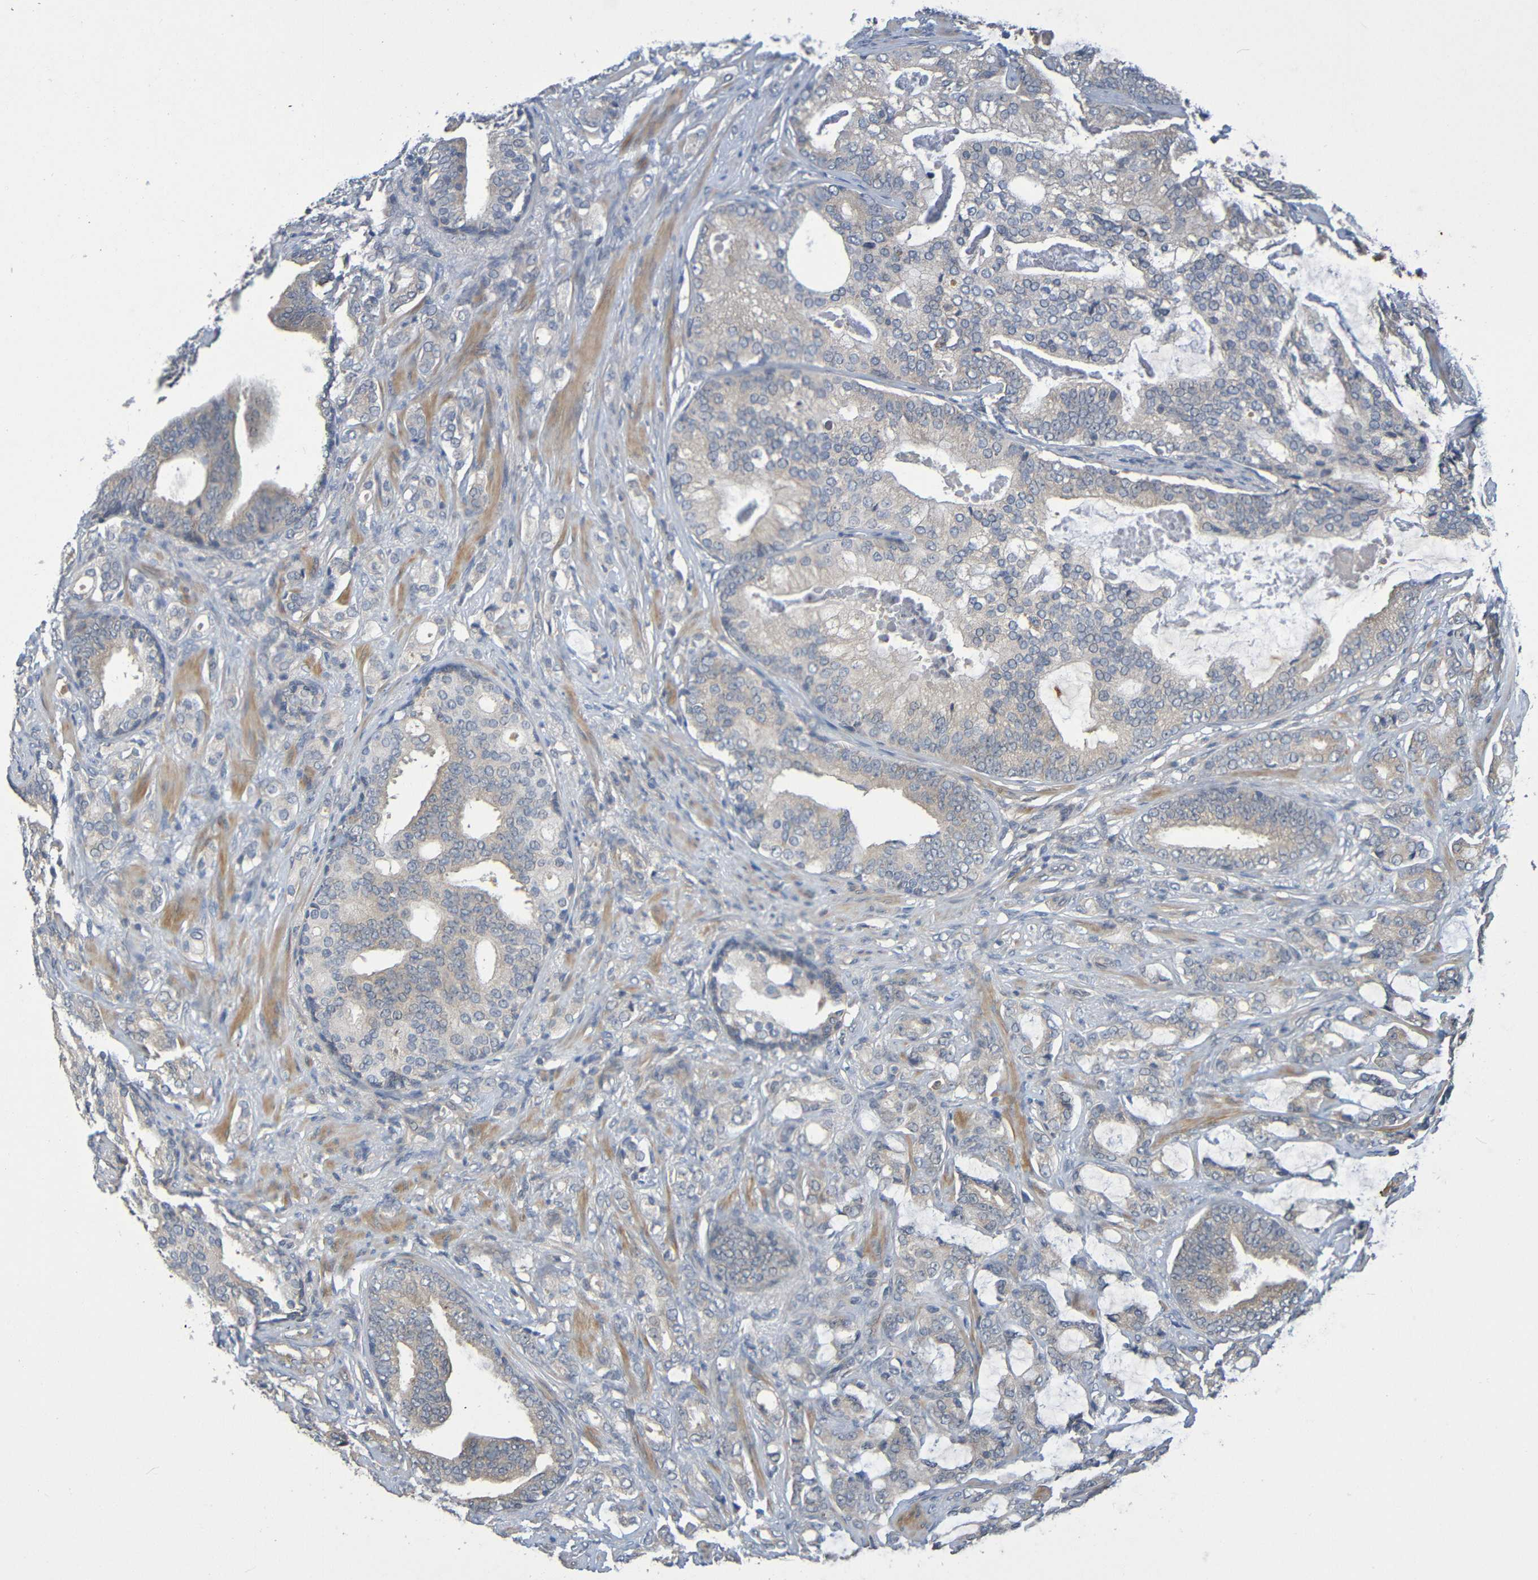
{"staining": {"intensity": "weak", "quantity": ">75%", "location": "cytoplasmic/membranous"}, "tissue": "prostate cancer", "cell_type": "Tumor cells", "image_type": "cancer", "snomed": [{"axis": "morphology", "description": "Adenocarcinoma, Low grade"}, {"axis": "topography", "description": "Prostate"}], "caption": "The photomicrograph exhibits a brown stain indicating the presence of a protein in the cytoplasmic/membranous of tumor cells in prostate cancer.", "gene": "CYP4F2", "patient": {"sex": "male", "age": 58}}